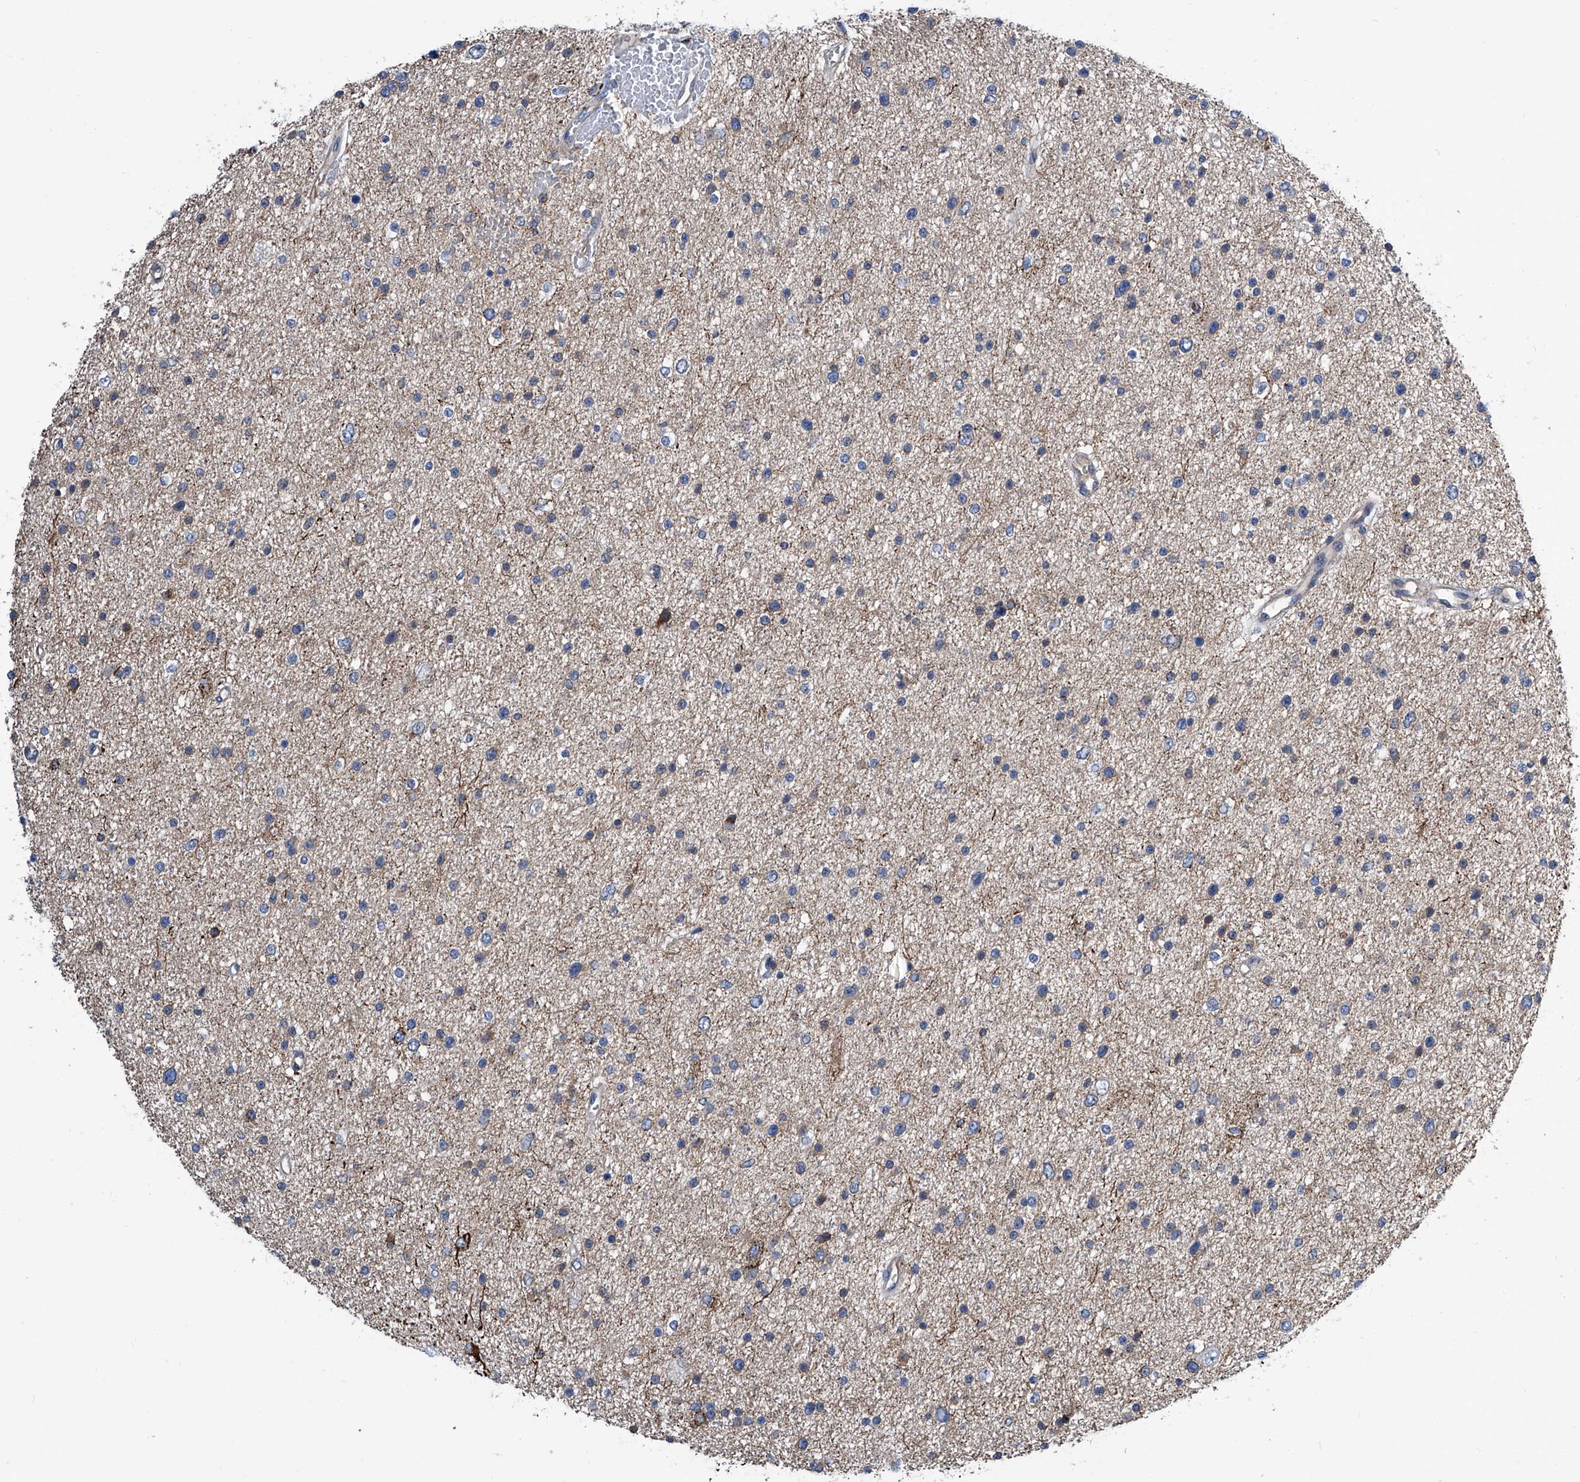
{"staining": {"intensity": "negative", "quantity": "none", "location": "none"}, "tissue": "glioma", "cell_type": "Tumor cells", "image_type": "cancer", "snomed": [{"axis": "morphology", "description": "Glioma, malignant, Low grade"}, {"axis": "topography", "description": "Brain"}], "caption": "Photomicrograph shows no protein expression in tumor cells of glioma tissue.", "gene": "ZNF484", "patient": {"sex": "female", "age": 37}}